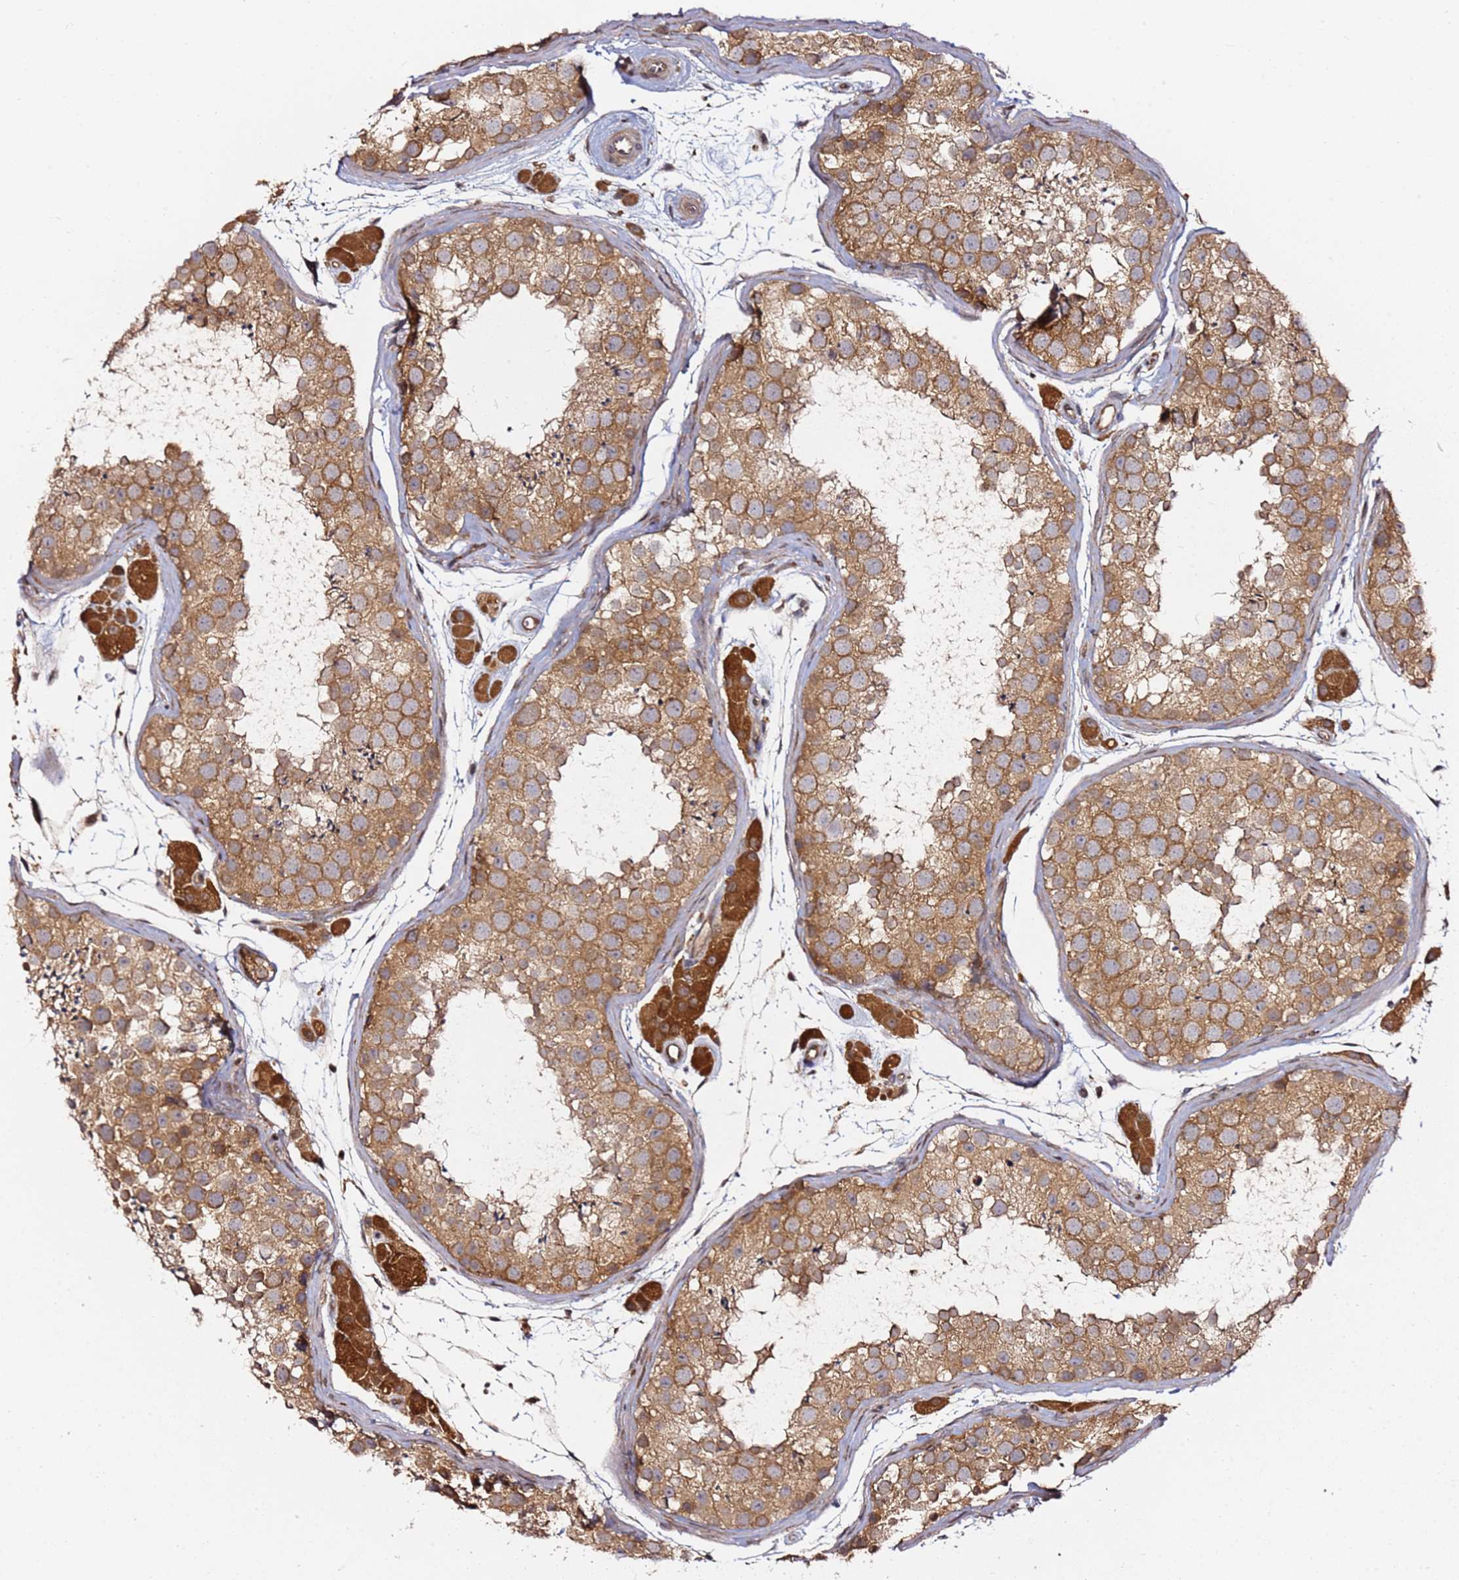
{"staining": {"intensity": "moderate", "quantity": ">75%", "location": "cytoplasmic/membranous"}, "tissue": "testis", "cell_type": "Cells in seminiferous ducts", "image_type": "normal", "snomed": [{"axis": "morphology", "description": "Normal tissue, NOS"}, {"axis": "topography", "description": "Testis"}], "caption": "The histopathology image shows immunohistochemical staining of normal testis. There is moderate cytoplasmic/membranous expression is identified in approximately >75% of cells in seminiferous ducts.", "gene": "PRKAB2", "patient": {"sex": "male", "age": 41}}